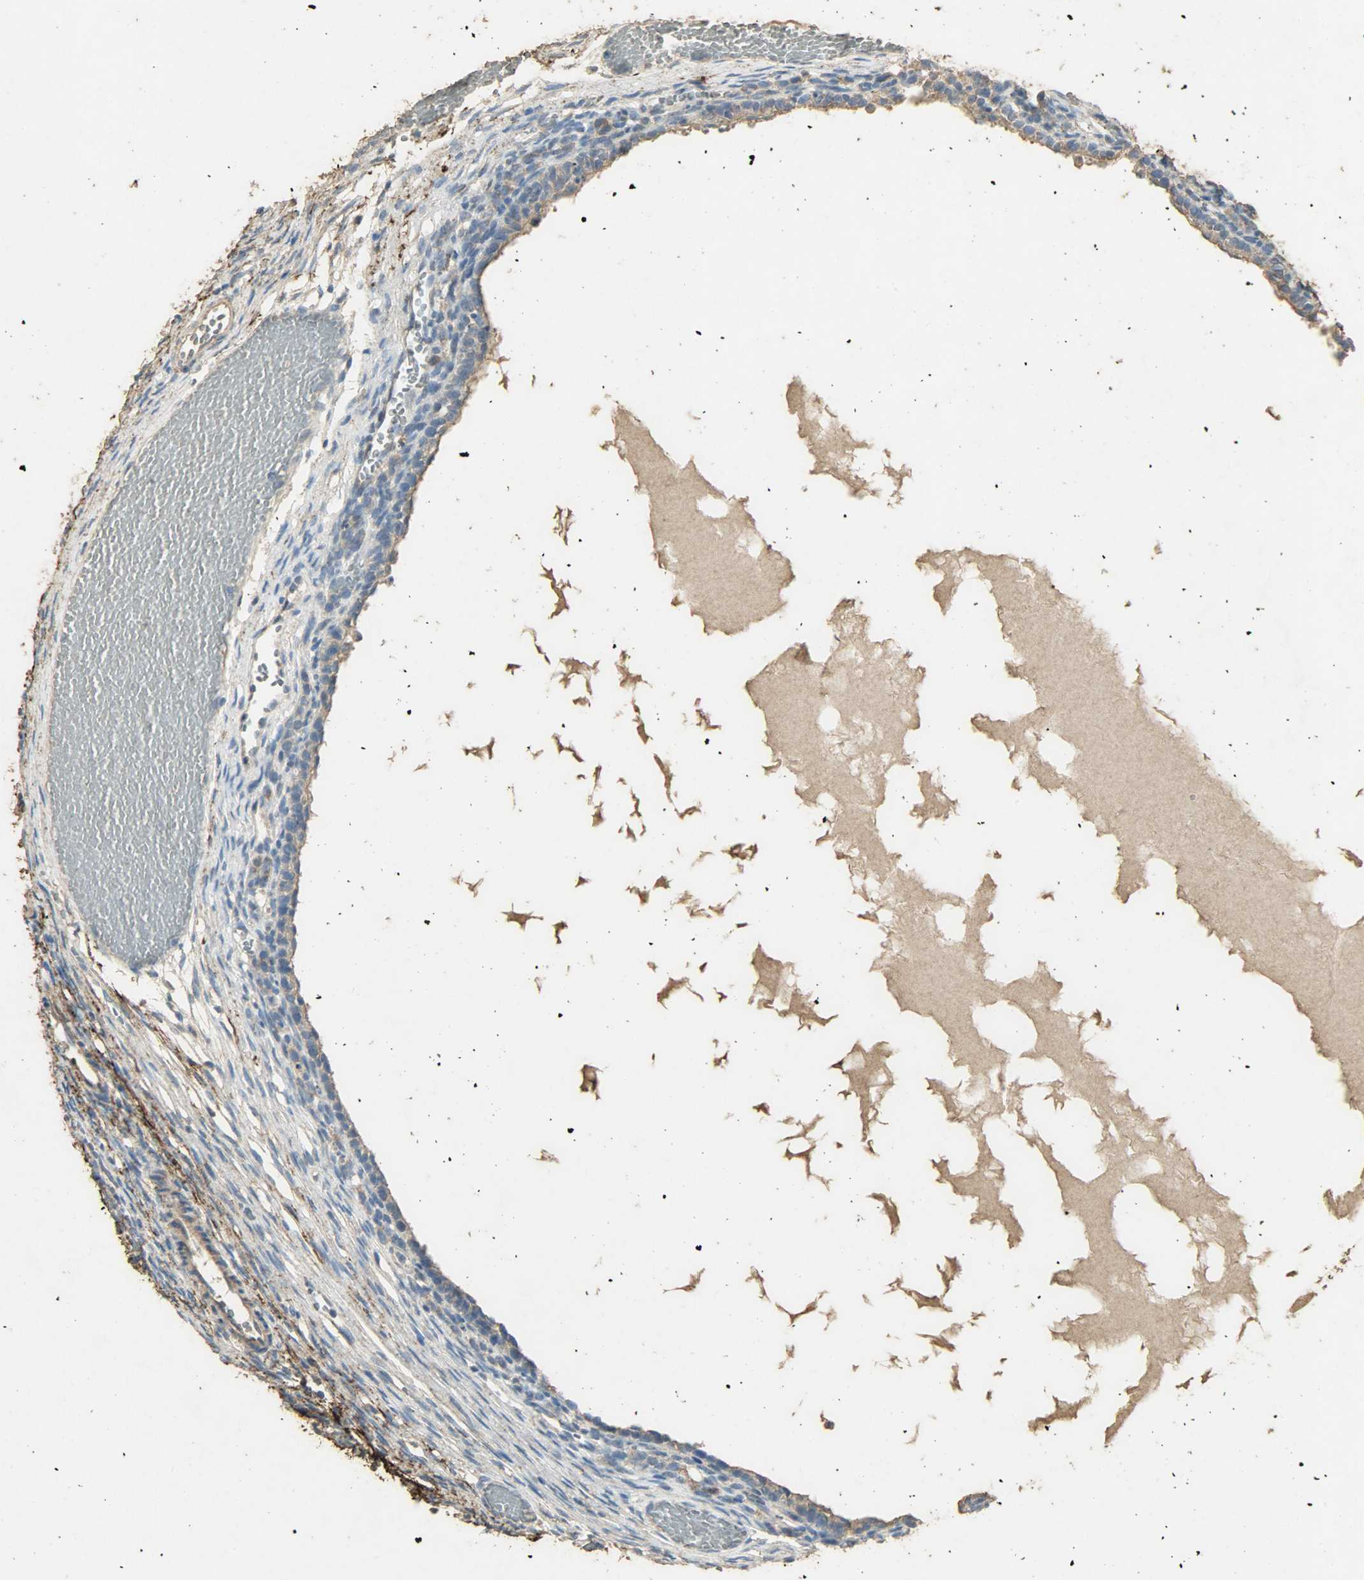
{"staining": {"intensity": "weak", "quantity": "25%-75%", "location": "cytoplasmic/membranous"}, "tissue": "ovary", "cell_type": "Ovarian stroma cells", "image_type": "normal", "snomed": [{"axis": "morphology", "description": "Normal tissue, NOS"}, {"axis": "topography", "description": "Ovary"}], "caption": "Immunohistochemical staining of benign ovary shows 25%-75% levels of weak cytoplasmic/membranous protein positivity in approximately 25%-75% of ovarian stroma cells. (Brightfield microscopy of DAB IHC at high magnification).", "gene": "ASB9", "patient": {"sex": "female", "age": 35}}